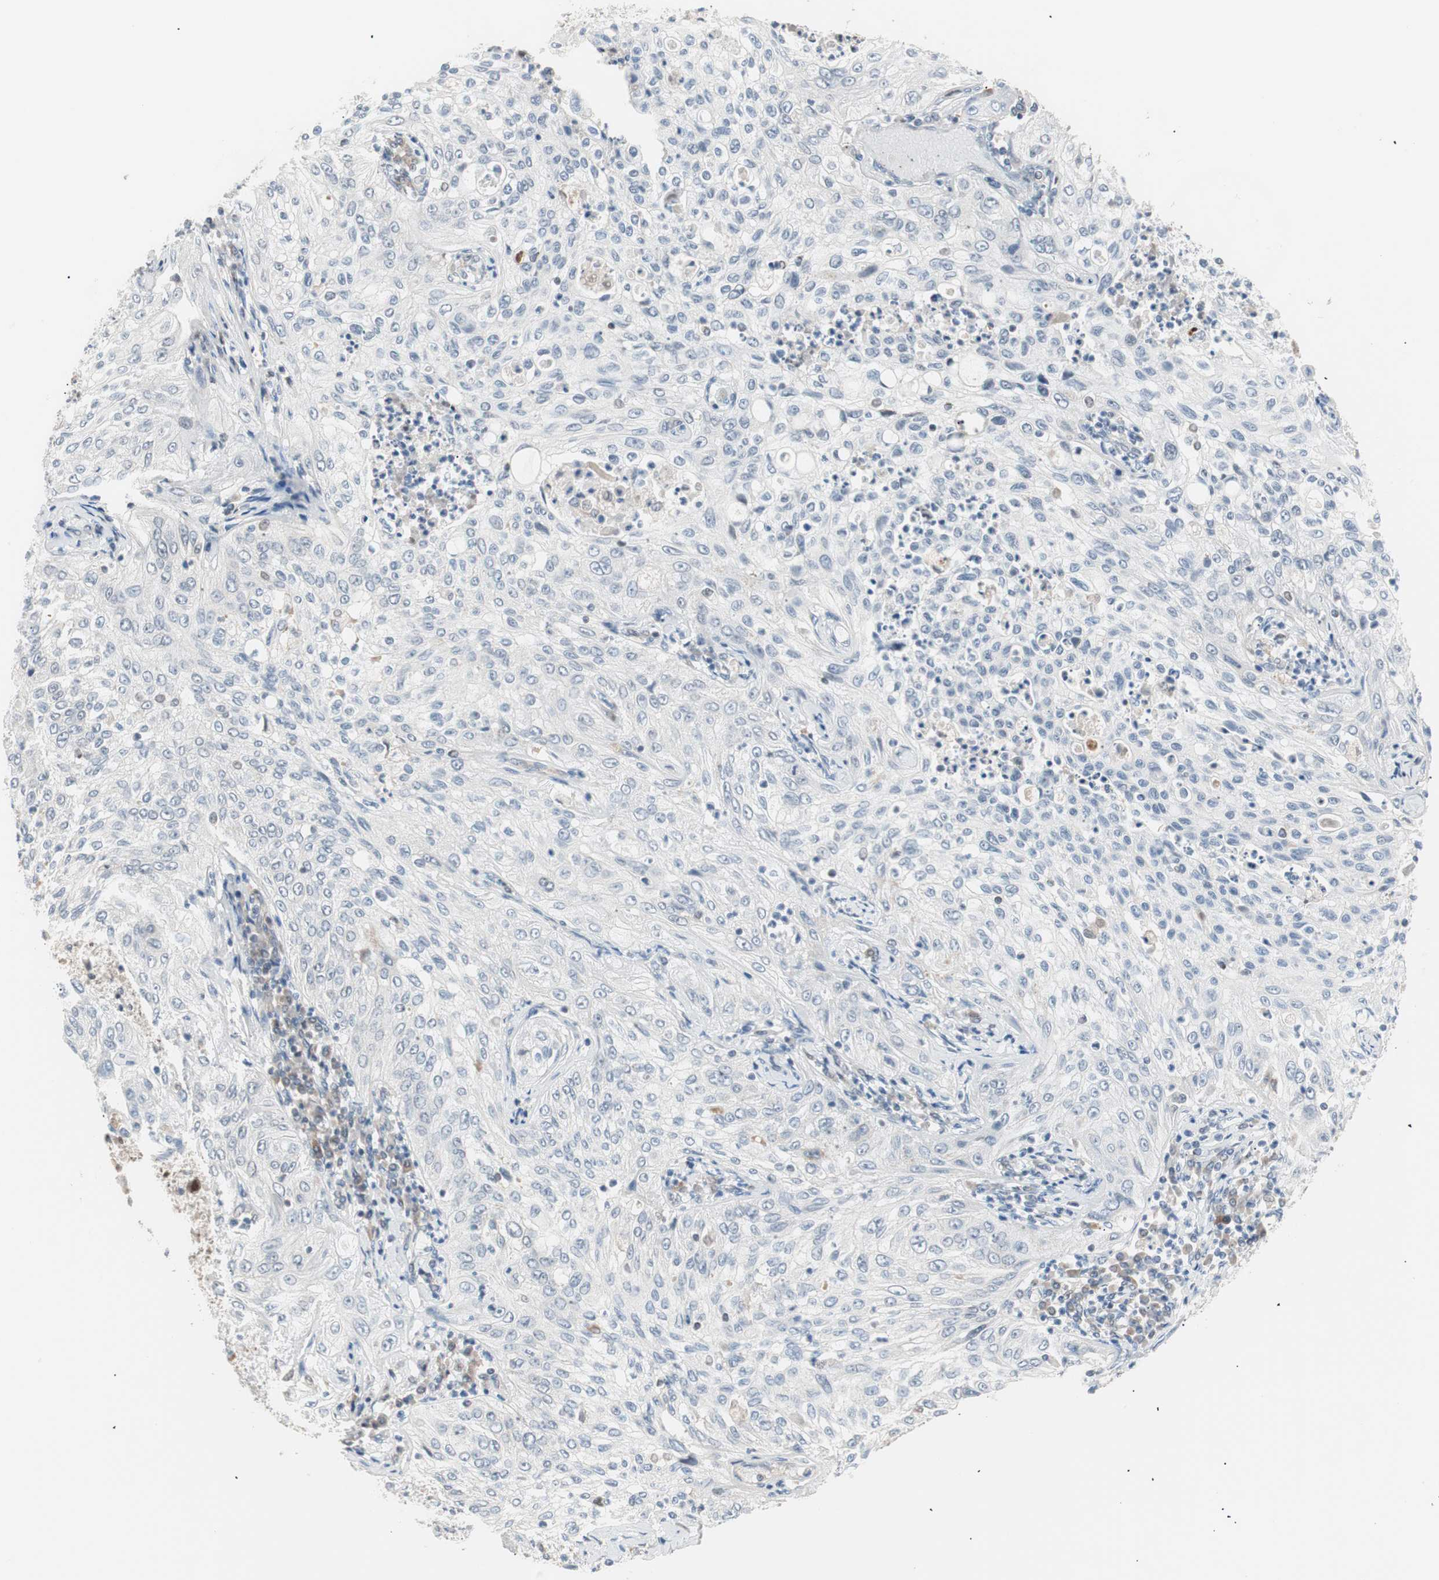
{"staining": {"intensity": "negative", "quantity": "none", "location": "none"}, "tissue": "lung cancer", "cell_type": "Tumor cells", "image_type": "cancer", "snomed": [{"axis": "morphology", "description": "Inflammation, NOS"}, {"axis": "morphology", "description": "Squamous cell carcinoma, NOS"}, {"axis": "topography", "description": "Lymph node"}, {"axis": "topography", "description": "Soft tissue"}, {"axis": "topography", "description": "Lung"}], "caption": "Tumor cells are negative for brown protein staining in squamous cell carcinoma (lung).", "gene": "LIG3", "patient": {"sex": "male", "age": 66}}